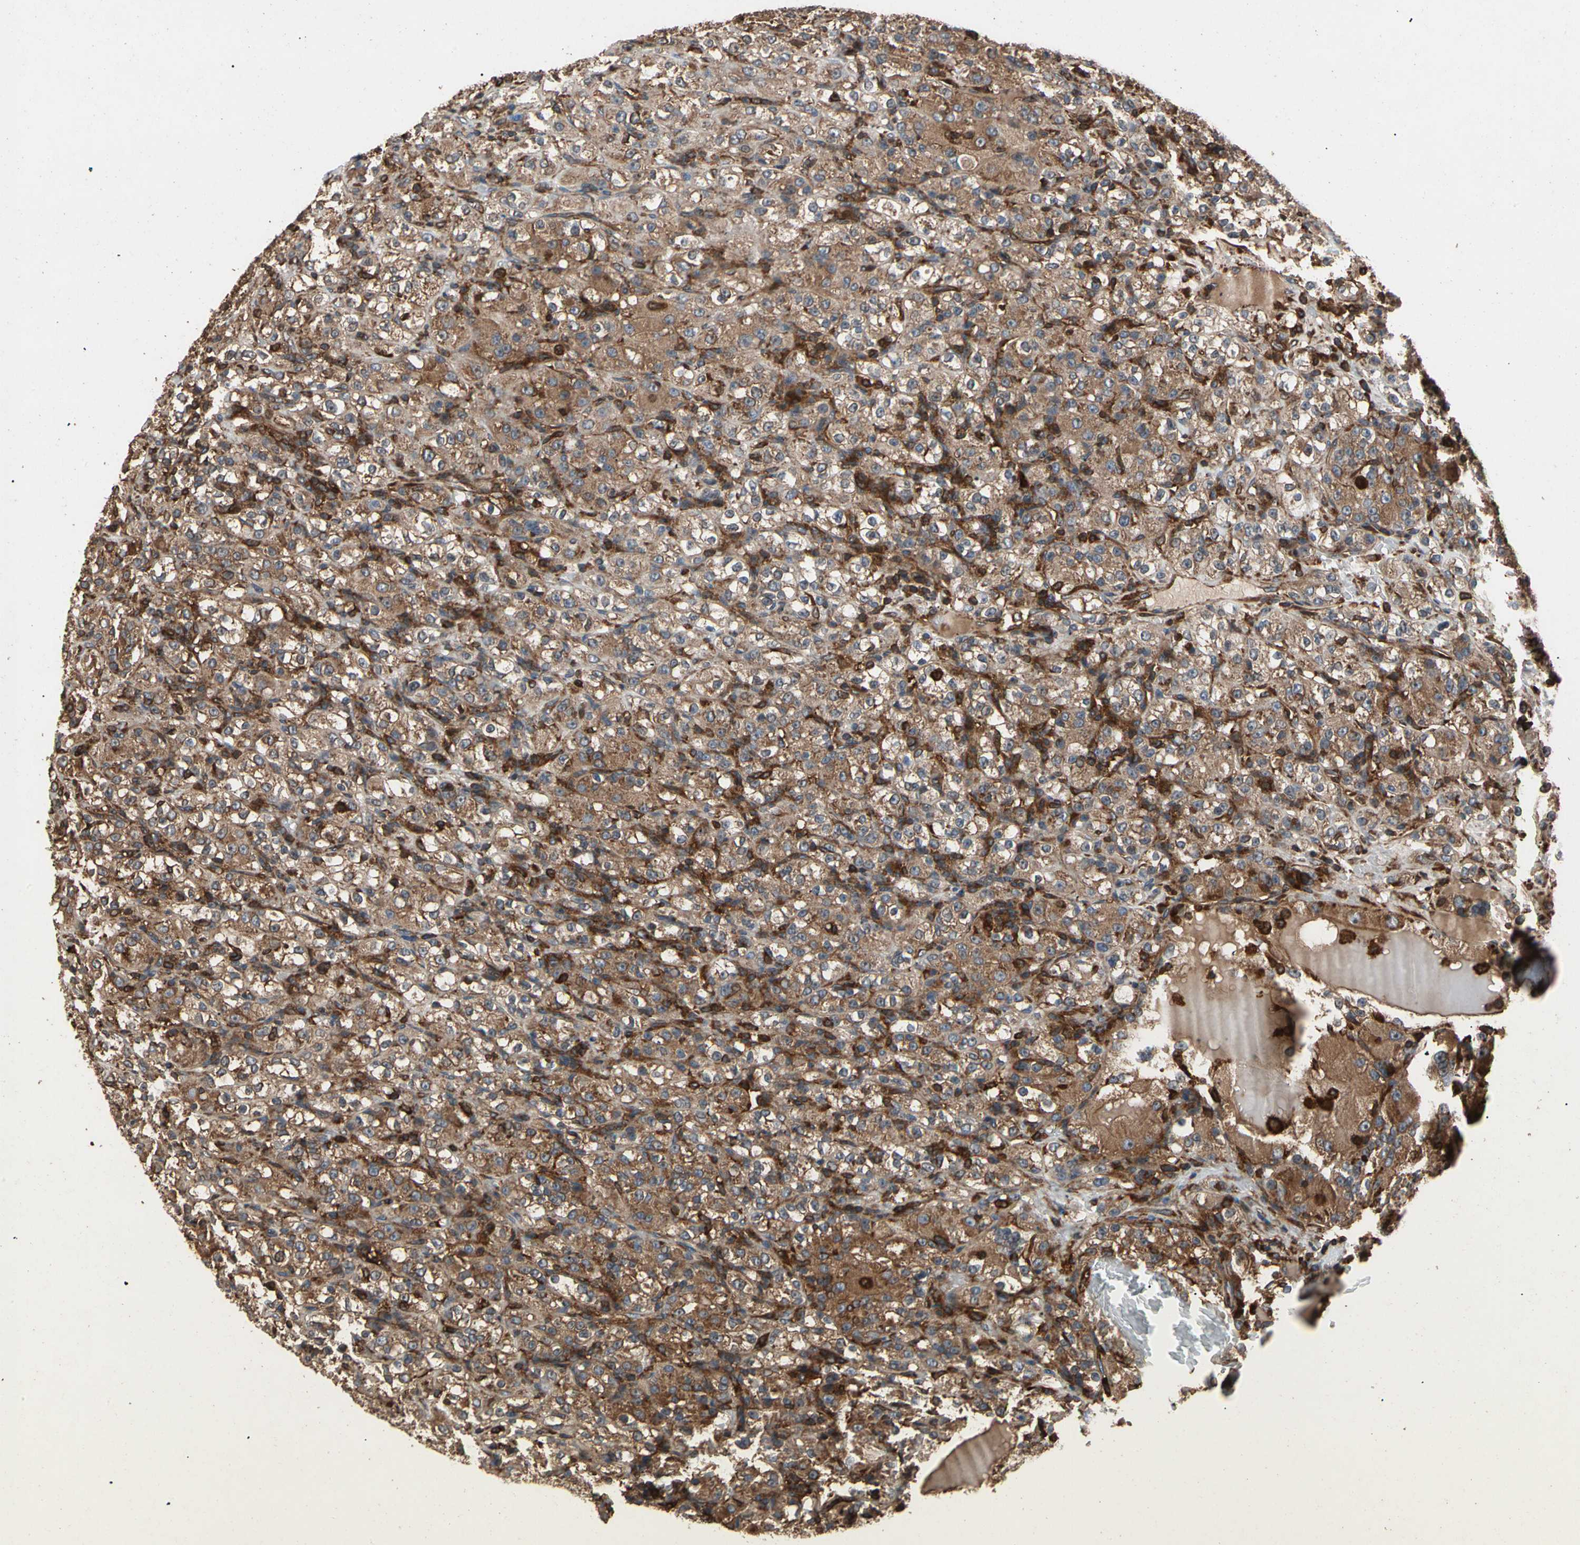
{"staining": {"intensity": "moderate", "quantity": ">75%", "location": "cytoplasmic/membranous"}, "tissue": "renal cancer", "cell_type": "Tumor cells", "image_type": "cancer", "snomed": [{"axis": "morphology", "description": "Normal tissue, NOS"}, {"axis": "morphology", "description": "Adenocarcinoma, NOS"}, {"axis": "topography", "description": "Kidney"}], "caption": "Immunohistochemical staining of renal cancer reveals medium levels of moderate cytoplasmic/membranous protein staining in approximately >75% of tumor cells.", "gene": "AGBL2", "patient": {"sex": "male", "age": 61}}